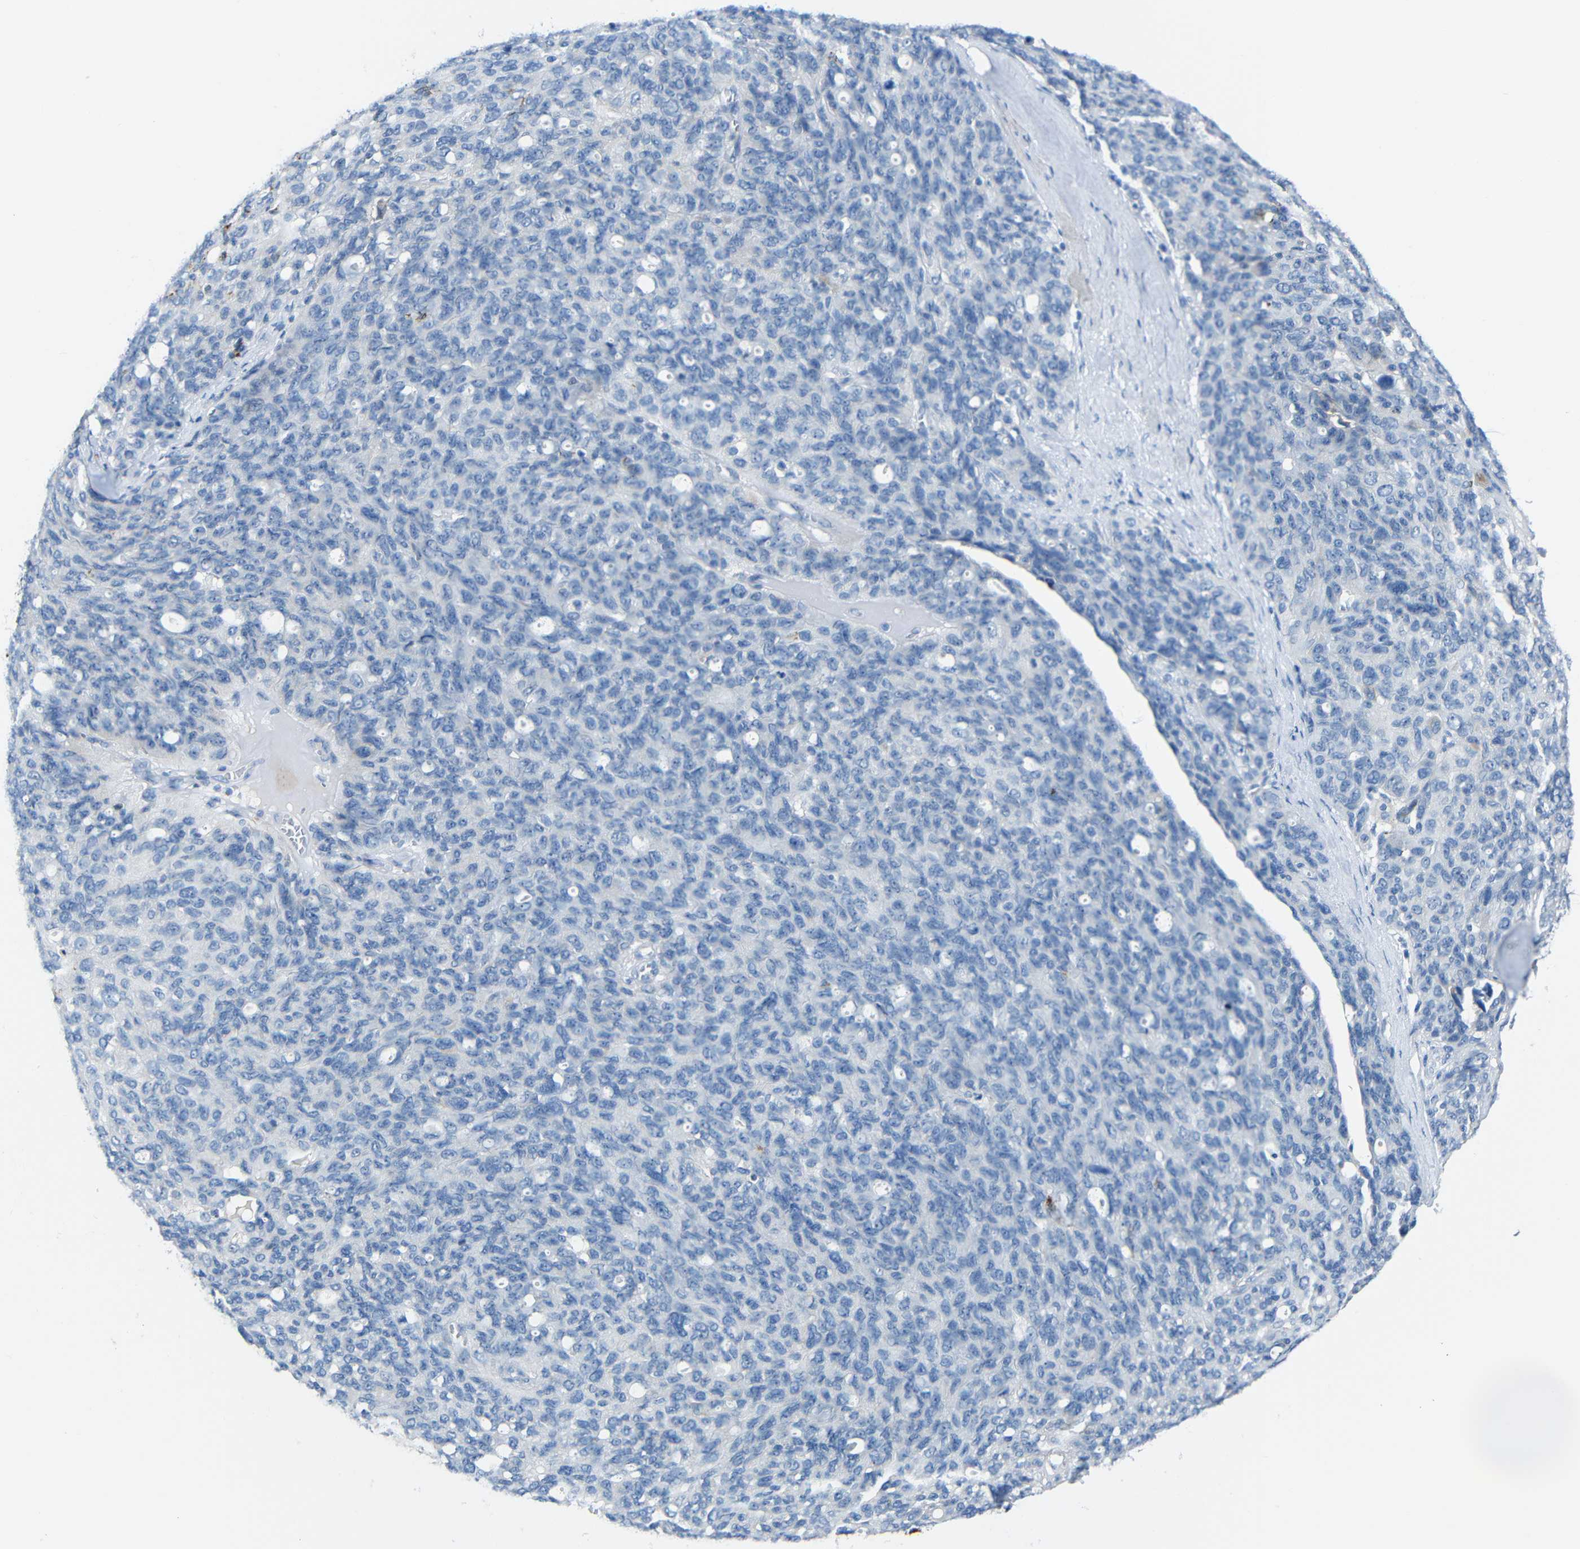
{"staining": {"intensity": "negative", "quantity": "none", "location": "none"}, "tissue": "ovarian cancer", "cell_type": "Tumor cells", "image_type": "cancer", "snomed": [{"axis": "morphology", "description": "Carcinoma, endometroid"}, {"axis": "topography", "description": "Ovary"}], "caption": "A high-resolution photomicrograph shows immunohistochemistry staining of ovarian cancer (endometroid carcinoma), which reveals no significant positivity in tumor cells. The staining was performed using DAB to visualize the protein expression in brown, while the nuclei were stained in blue with hematoxylin (Magnification: 20x).", "gene": "C15orf48", "patient": {"sex": "female", "age": 60}}